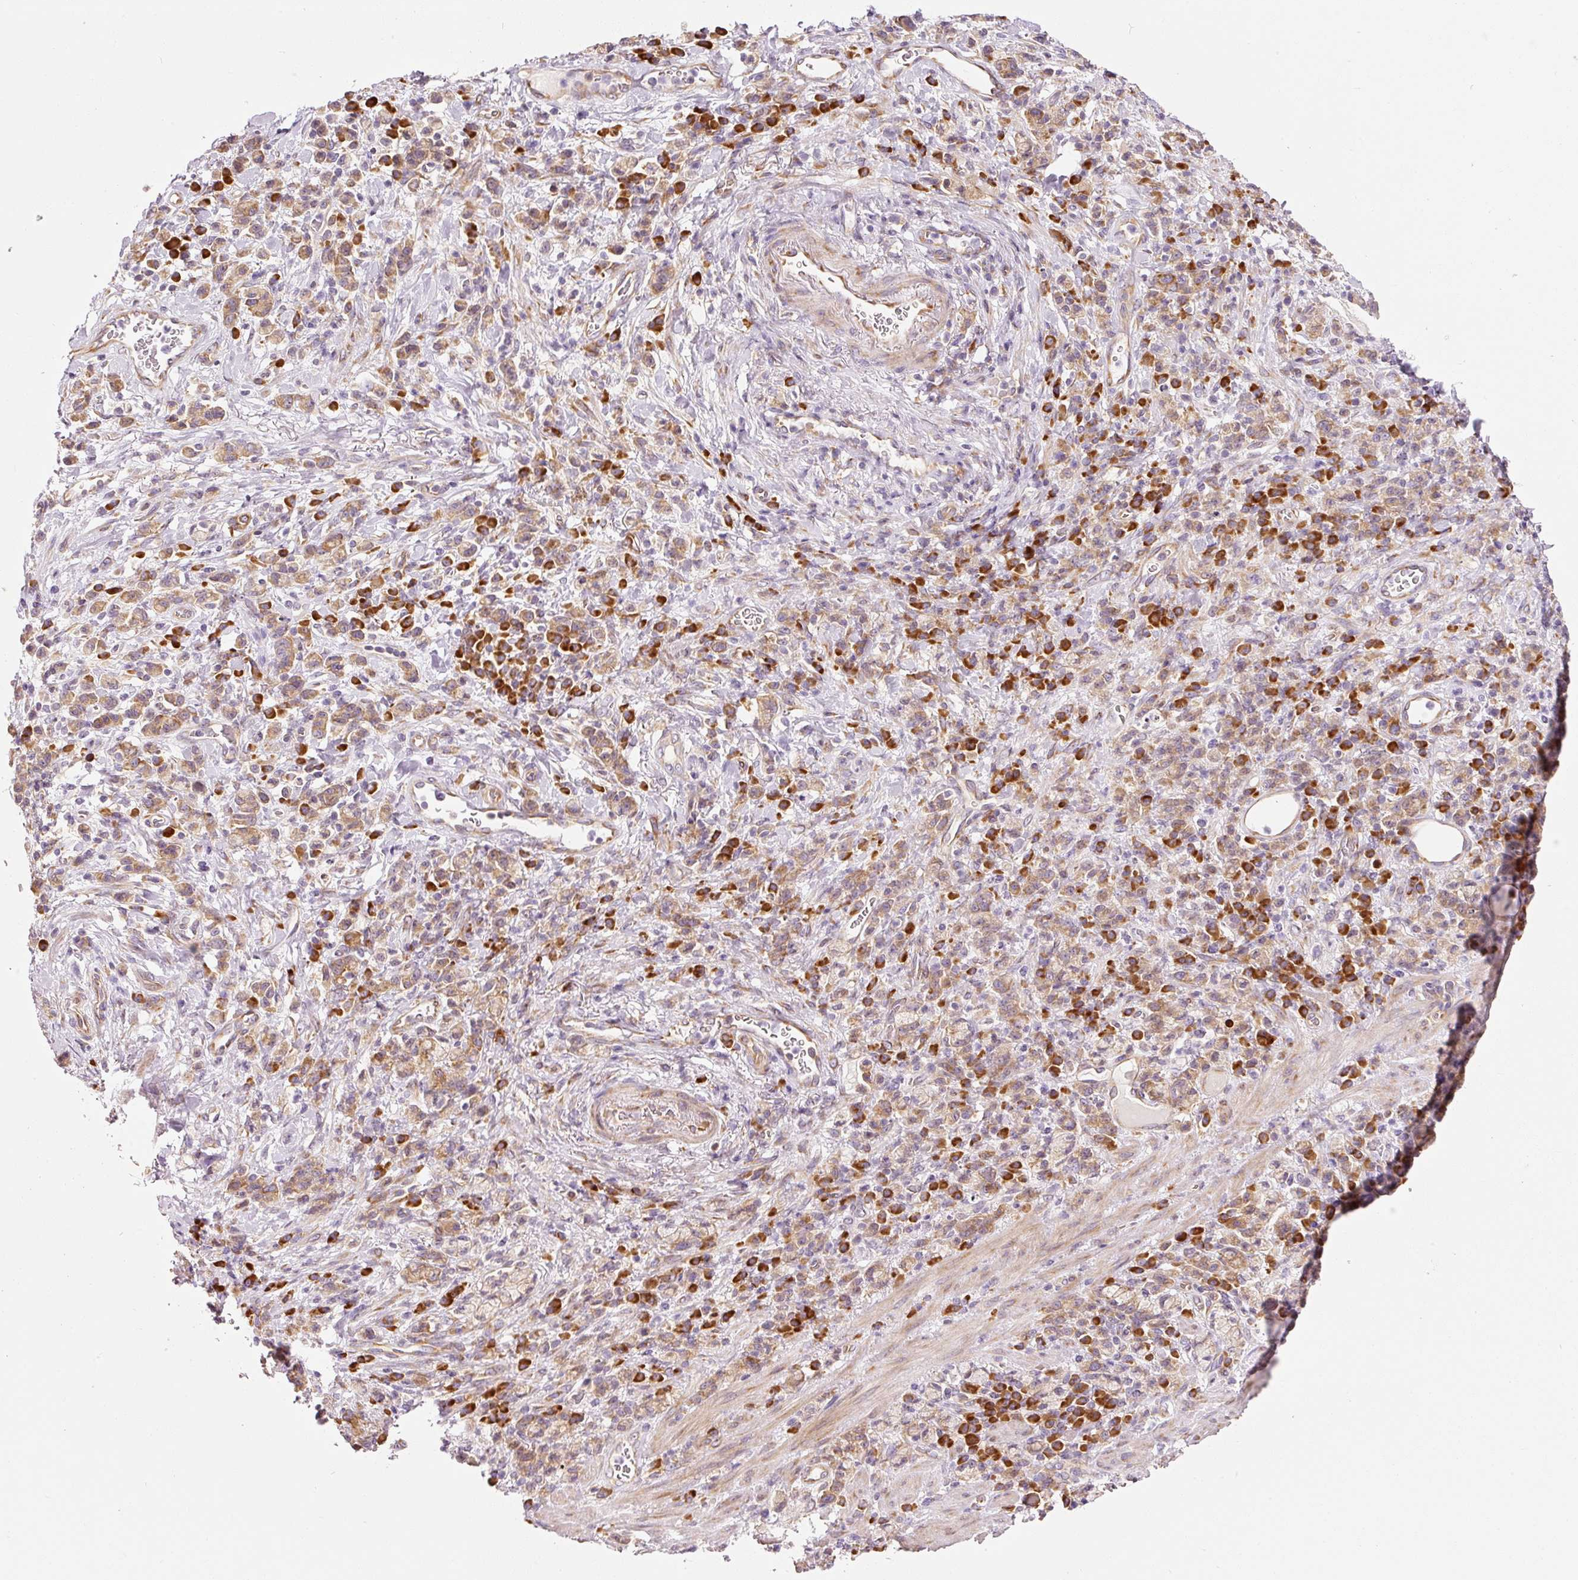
{"staining": {"intensity": "moderate", "quantity": ">75%", "location": "cytoplasmic/membranous"}, "tissue": "stomach cancer", "cell_type": "Tumor cells", "image_type": "cancer", "snomed": [{"axis": "morphology", "description": "Adenocarcinoma, NOS"}, {"axis": "topography", "description": "Stomach"}], "caption": "About >75% of tumor cells in stomach cancer (adenocarcinoma) exhibit moderate cytoplasmic/membranous protein expression as visualized by brown immunohistochemical staining.", "gene": "RPL10A", "patient": {"sex": "male", "age": 77}}